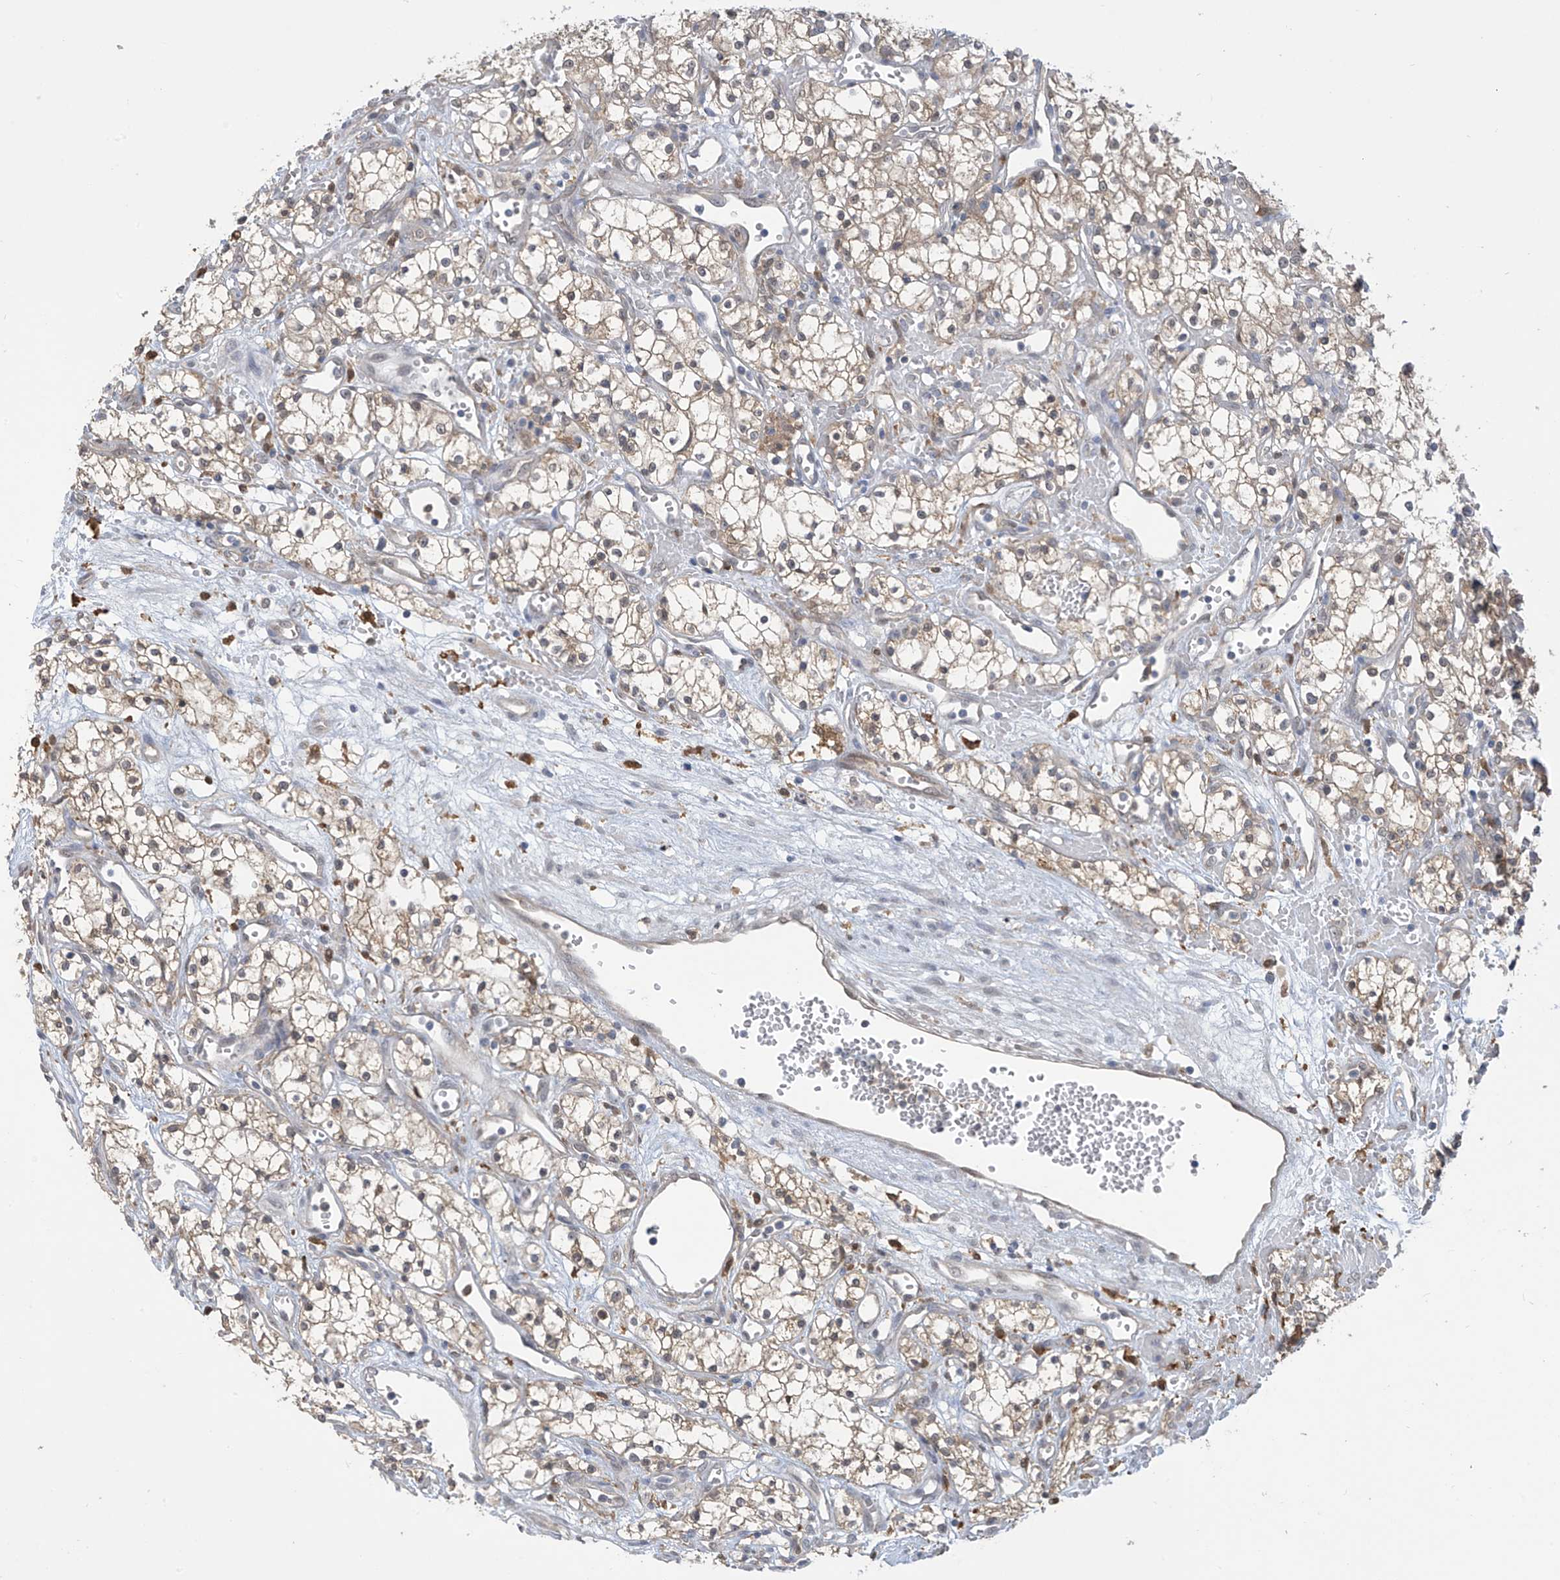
{"staining": {"intensity": "weak", "quantity": ">75%", "location": "cytoplasmic/membranous,nuclear"}, "tissue": "renal cancer", "cell_type": "Tumor cells", "image_type": "cancer", "snomed": [{"axis": "morphology", "description": "Adenocarcinoma, NOS"}, {"axis": "topography", "description": "Kidney"}], "caption": "Protein expression analysis of renal adenocarcinoma exhibits weak cytoplasmic/membranous and nuclear expression in approximately >75% of tumor cells.", "gene": "IDH1", "patient": {"sex": "male", "age": 59}}